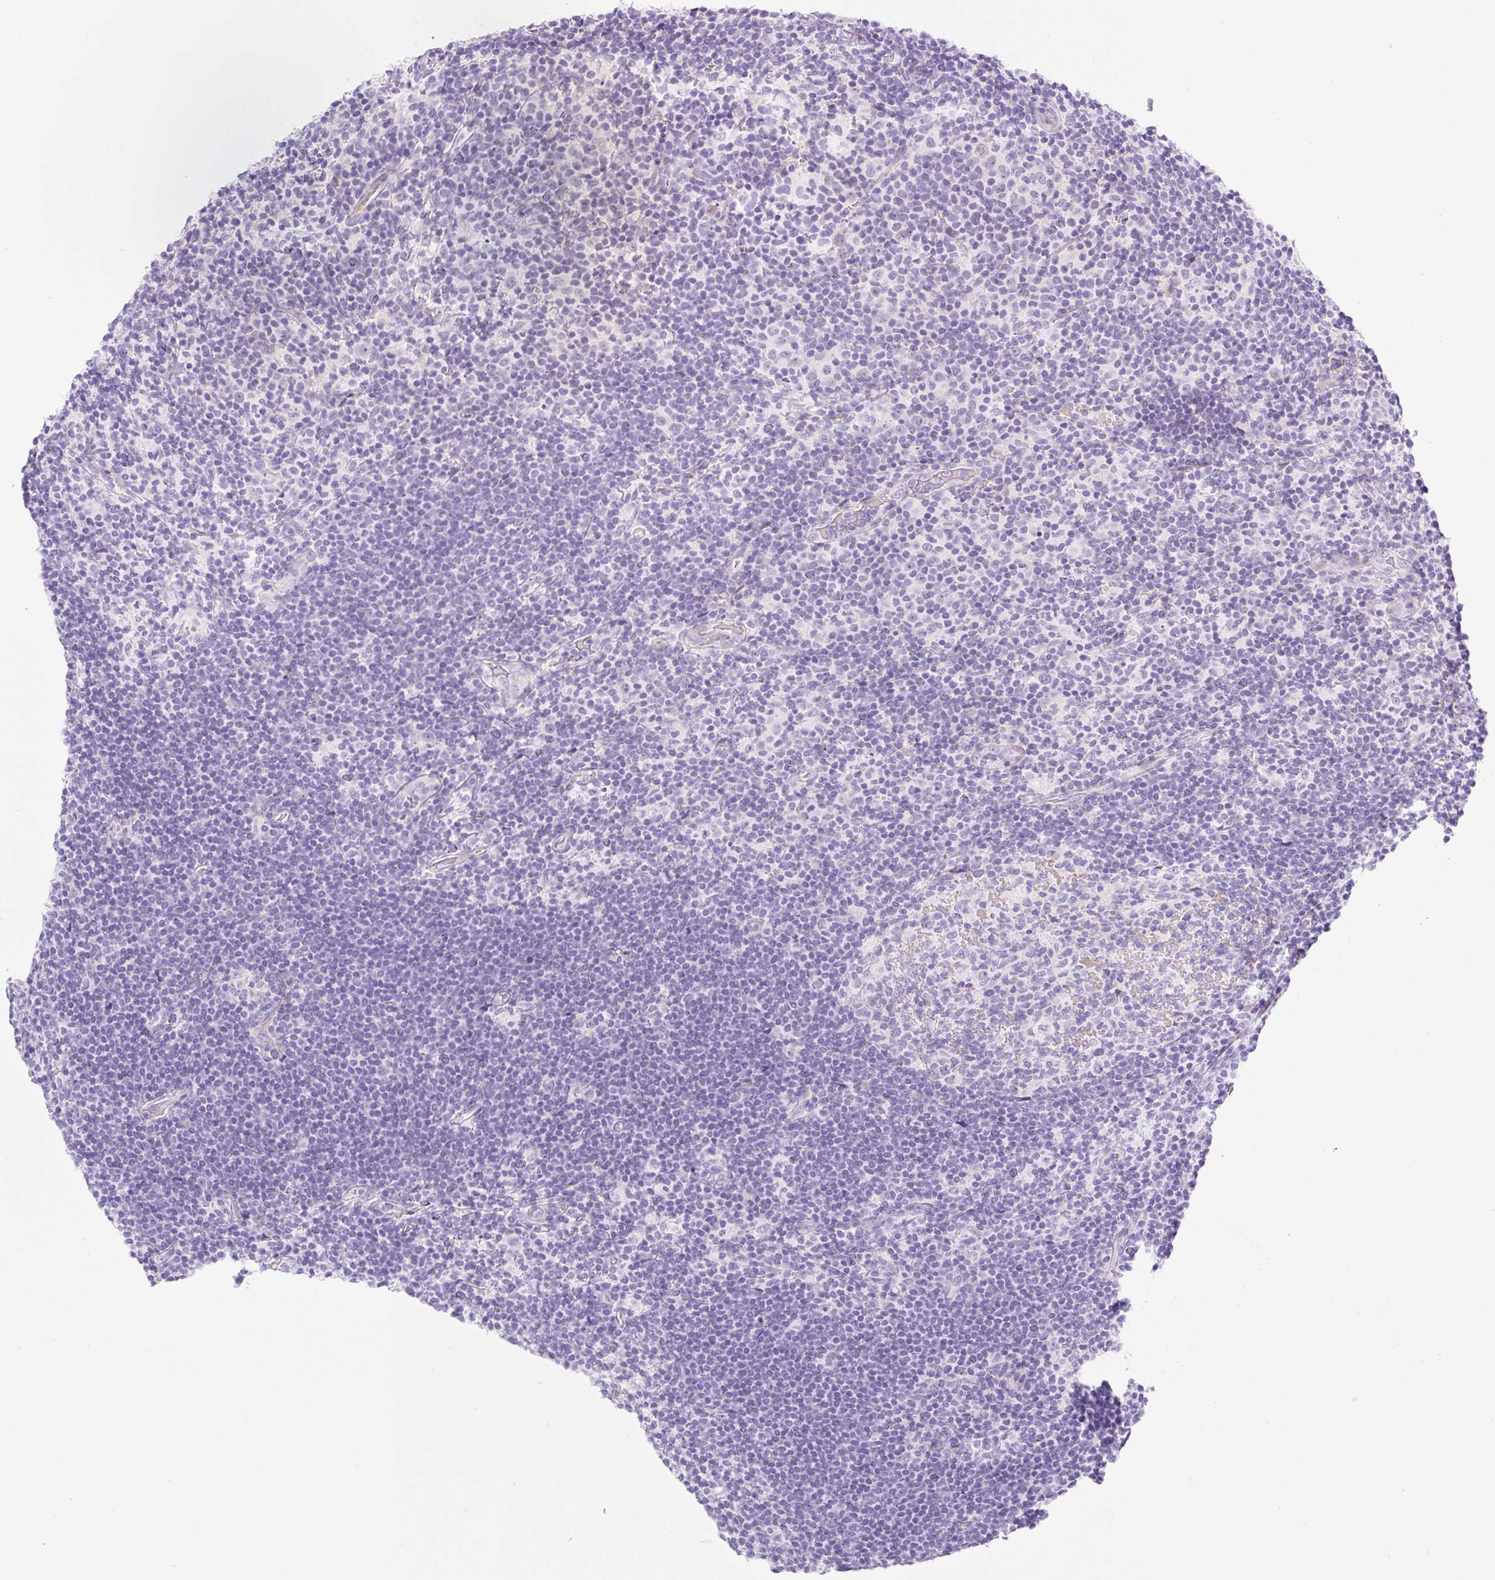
{"staining": {"intensity": "negative", "quantity": "none", "location": "none"}, "tissue": "lymphoma", "cell_type": "Tumor cells", "image_type": "cancer", "snomed": [{"axis": "morphology", "description": "Hodgkin's disease, NOS"}, {"axis": "topography", "description": "Lymph node"}], "caption": "Lymphoma was stained to show a protein in brown. There is no significant positivity in tumor cells.", "gene": "ZNF121", "patient": {"sex": "female", "age": 57}}